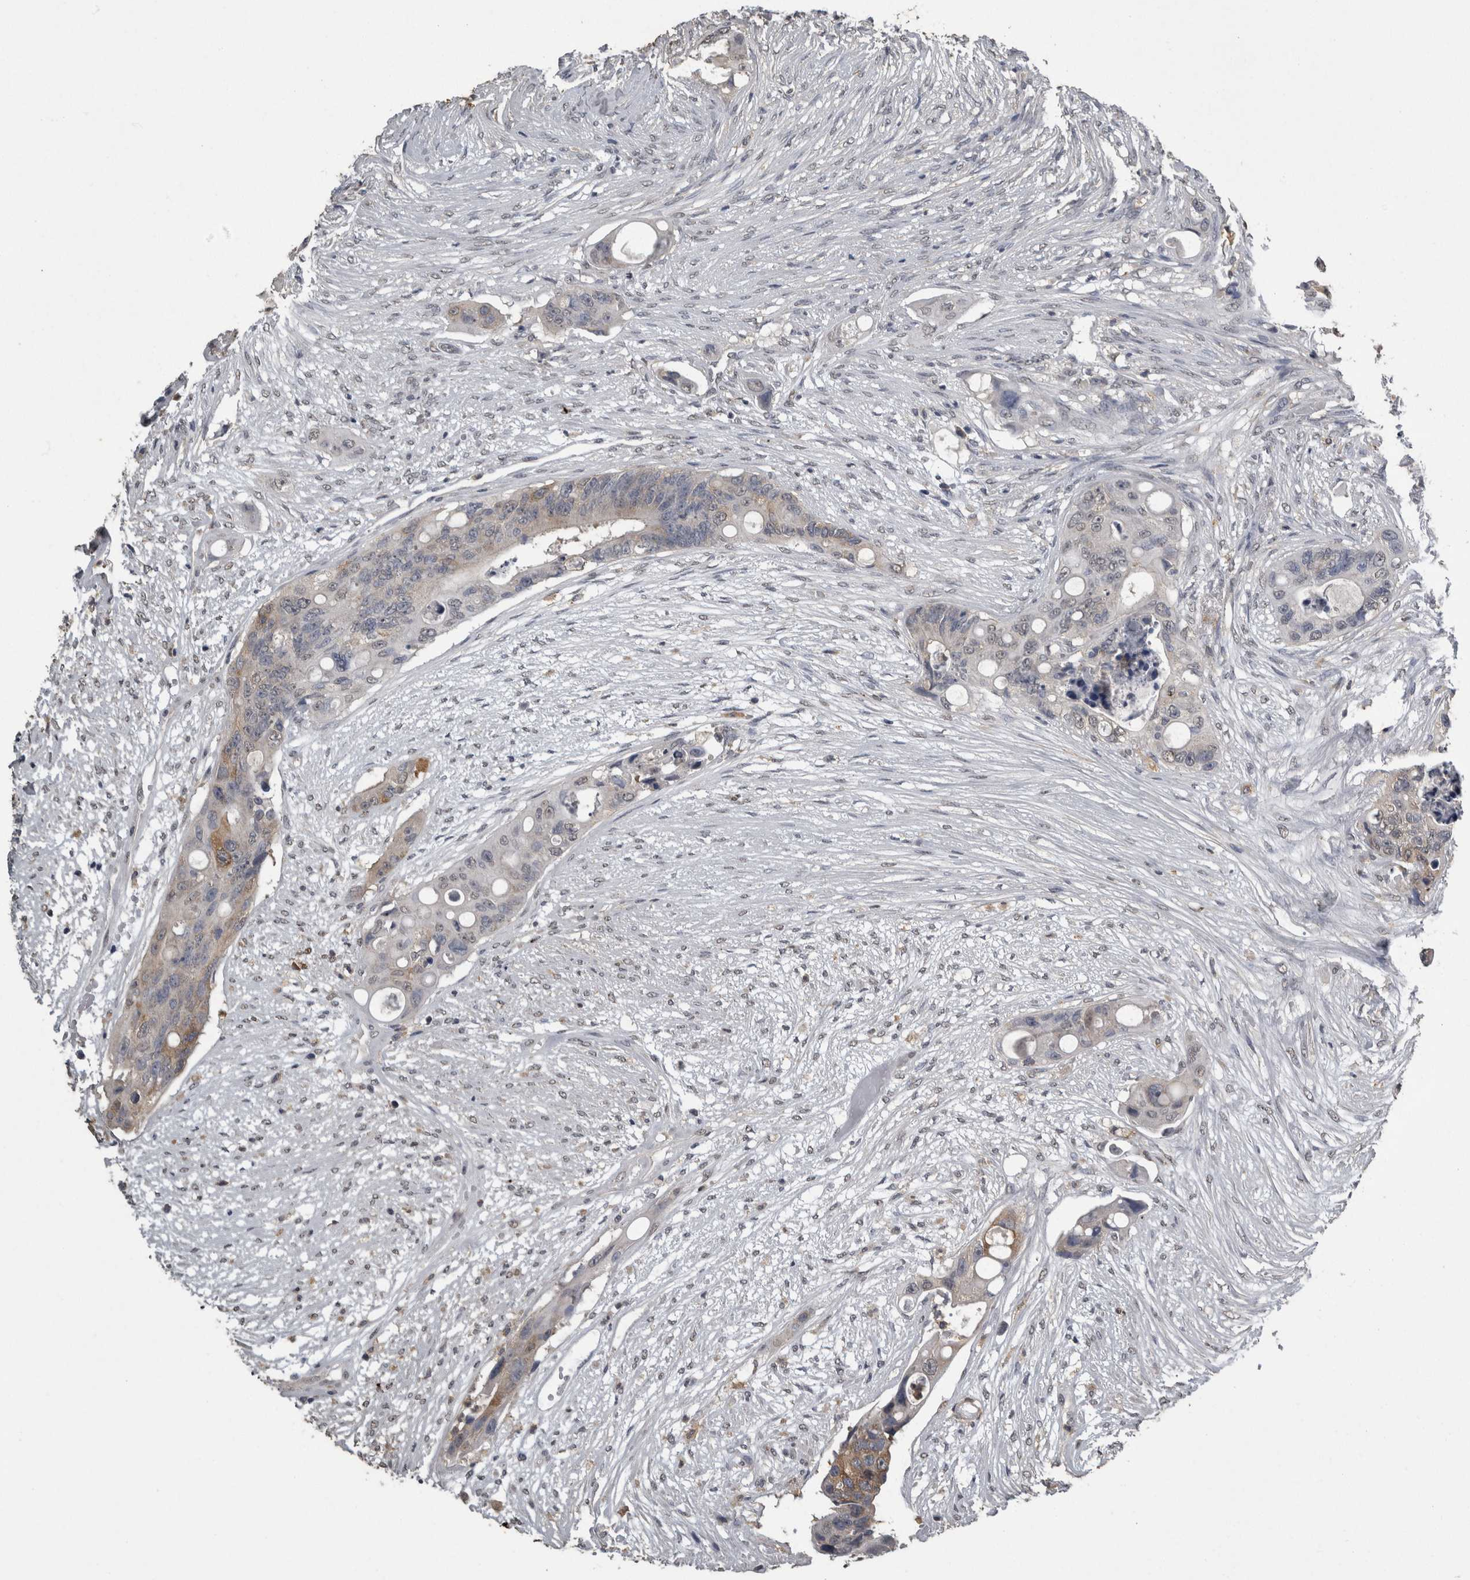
{"staining": {"intensity": "weak", "quantity": "<25%", "location": "cytoplasmic/membranous"}, "tissue": "colorectal cancer", "cell_type": "Tumor cells", "image_type": "cancer", "snomed": [{"axis": "morphology", "description": "Adenocarcinoma, NOS"}, {"axis": "topography", "description": "Colon"}], "caption": "Adenocarcinoma (colorectal) was stained to show a protein in brown. There is no significant positivity in tumor cells.", "gene": "PIK3AP1", "patient": {"sex": "female", "age": 57}}